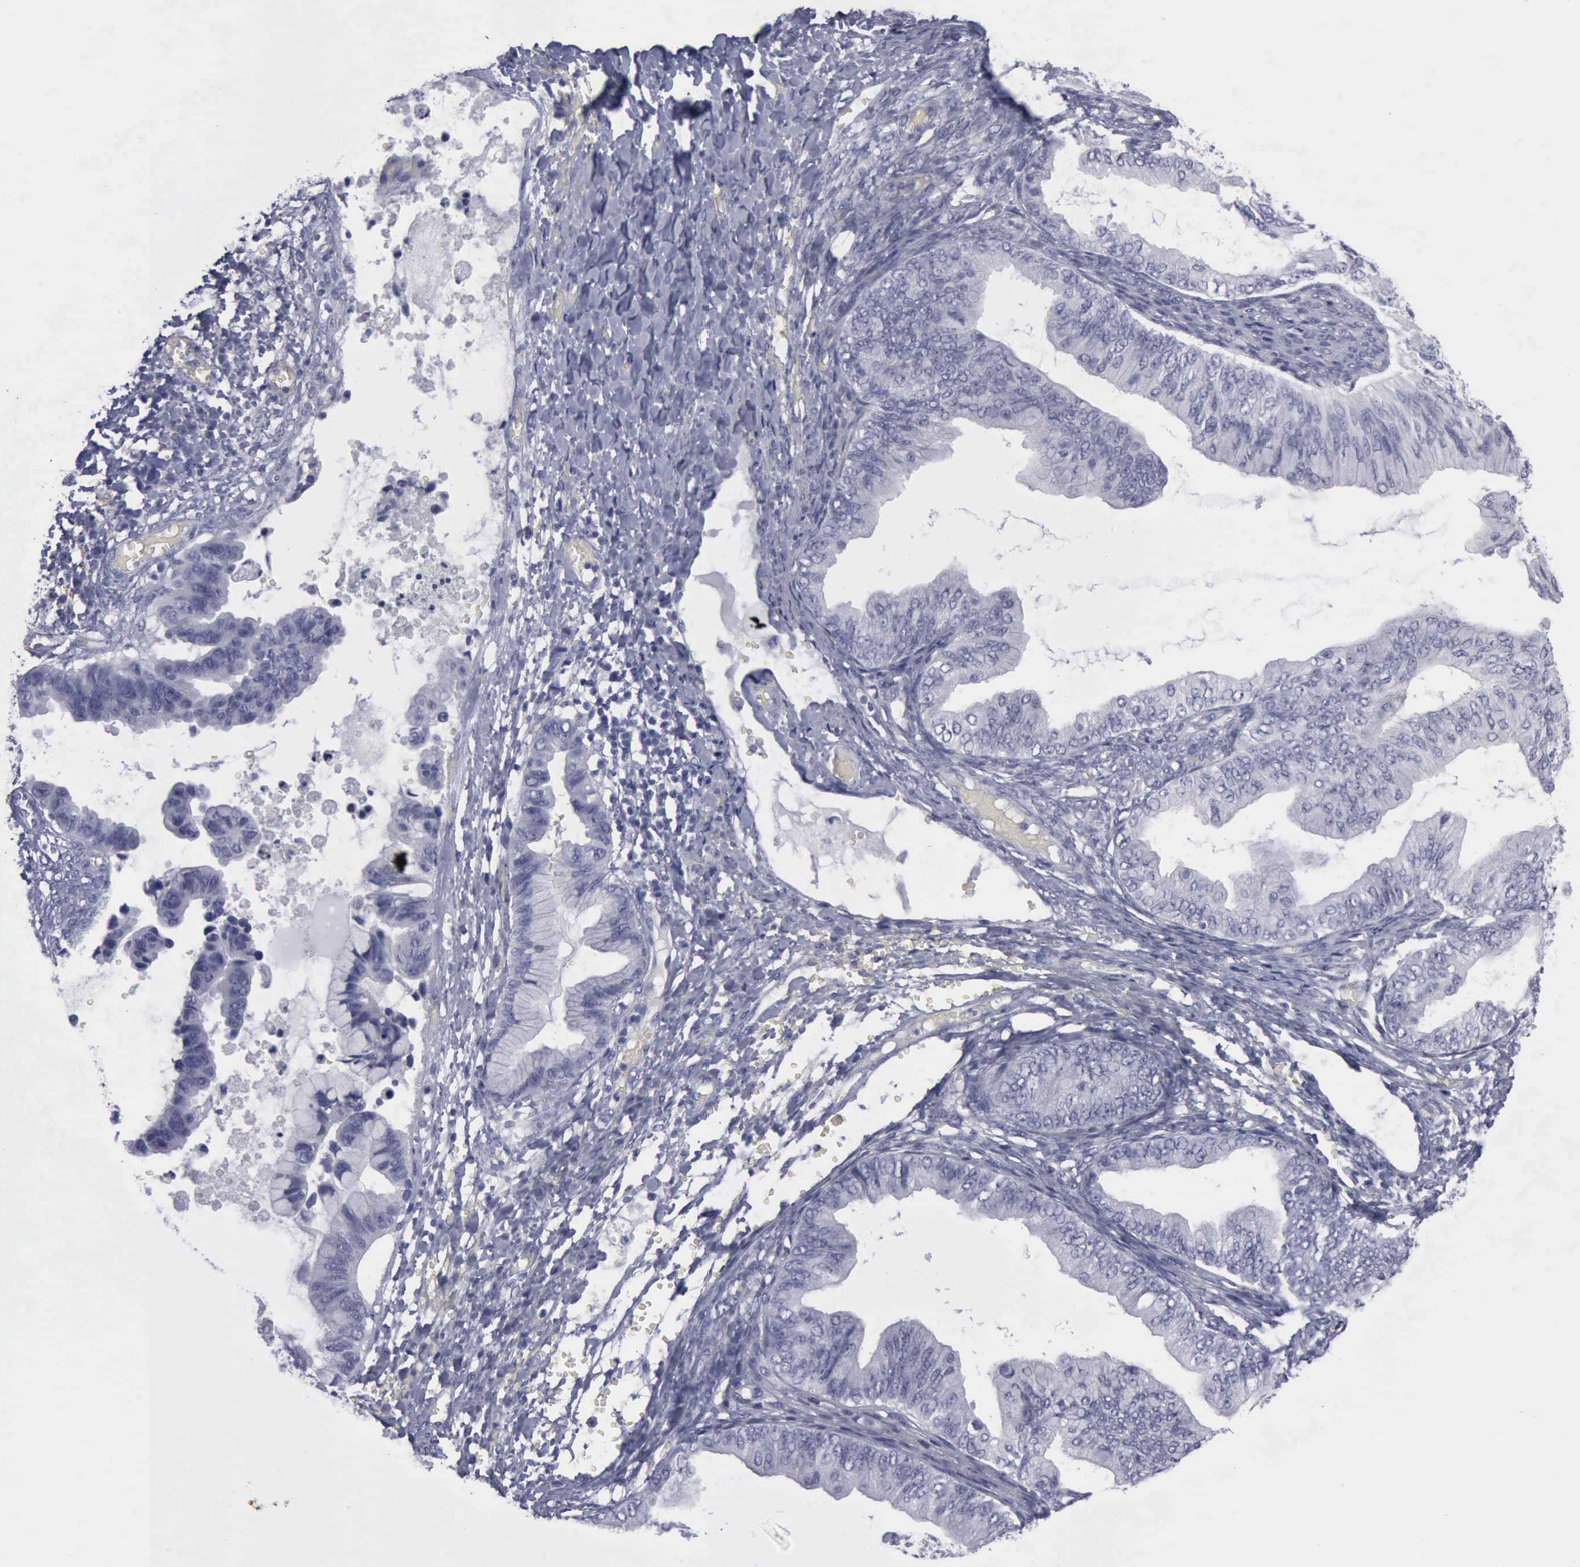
{"staining": {"intensity": "negative", "quantity": "none", "location": "none"}, "tissue": "ovarian cancer", "cell_type": "Tumor cells", "image_type": "cancer", "snomed": [{"axis": "morphology", "description": "Cystadenocarcinoma, mucinous, NOS"}, {"axis": "topography", "description": "Ovary"}], "caption": "The IHC image has no significant expression in tumor cells of ovarian mucinous cystadenocarcinoma tissue. The staining is performed using DAB (3,3'-diaminobenzidine) brown chromogen with nuclei counter-stained in using hematoxylin.", "gene": "CDH2", "patient": {"sex": "female", "age": 36}}